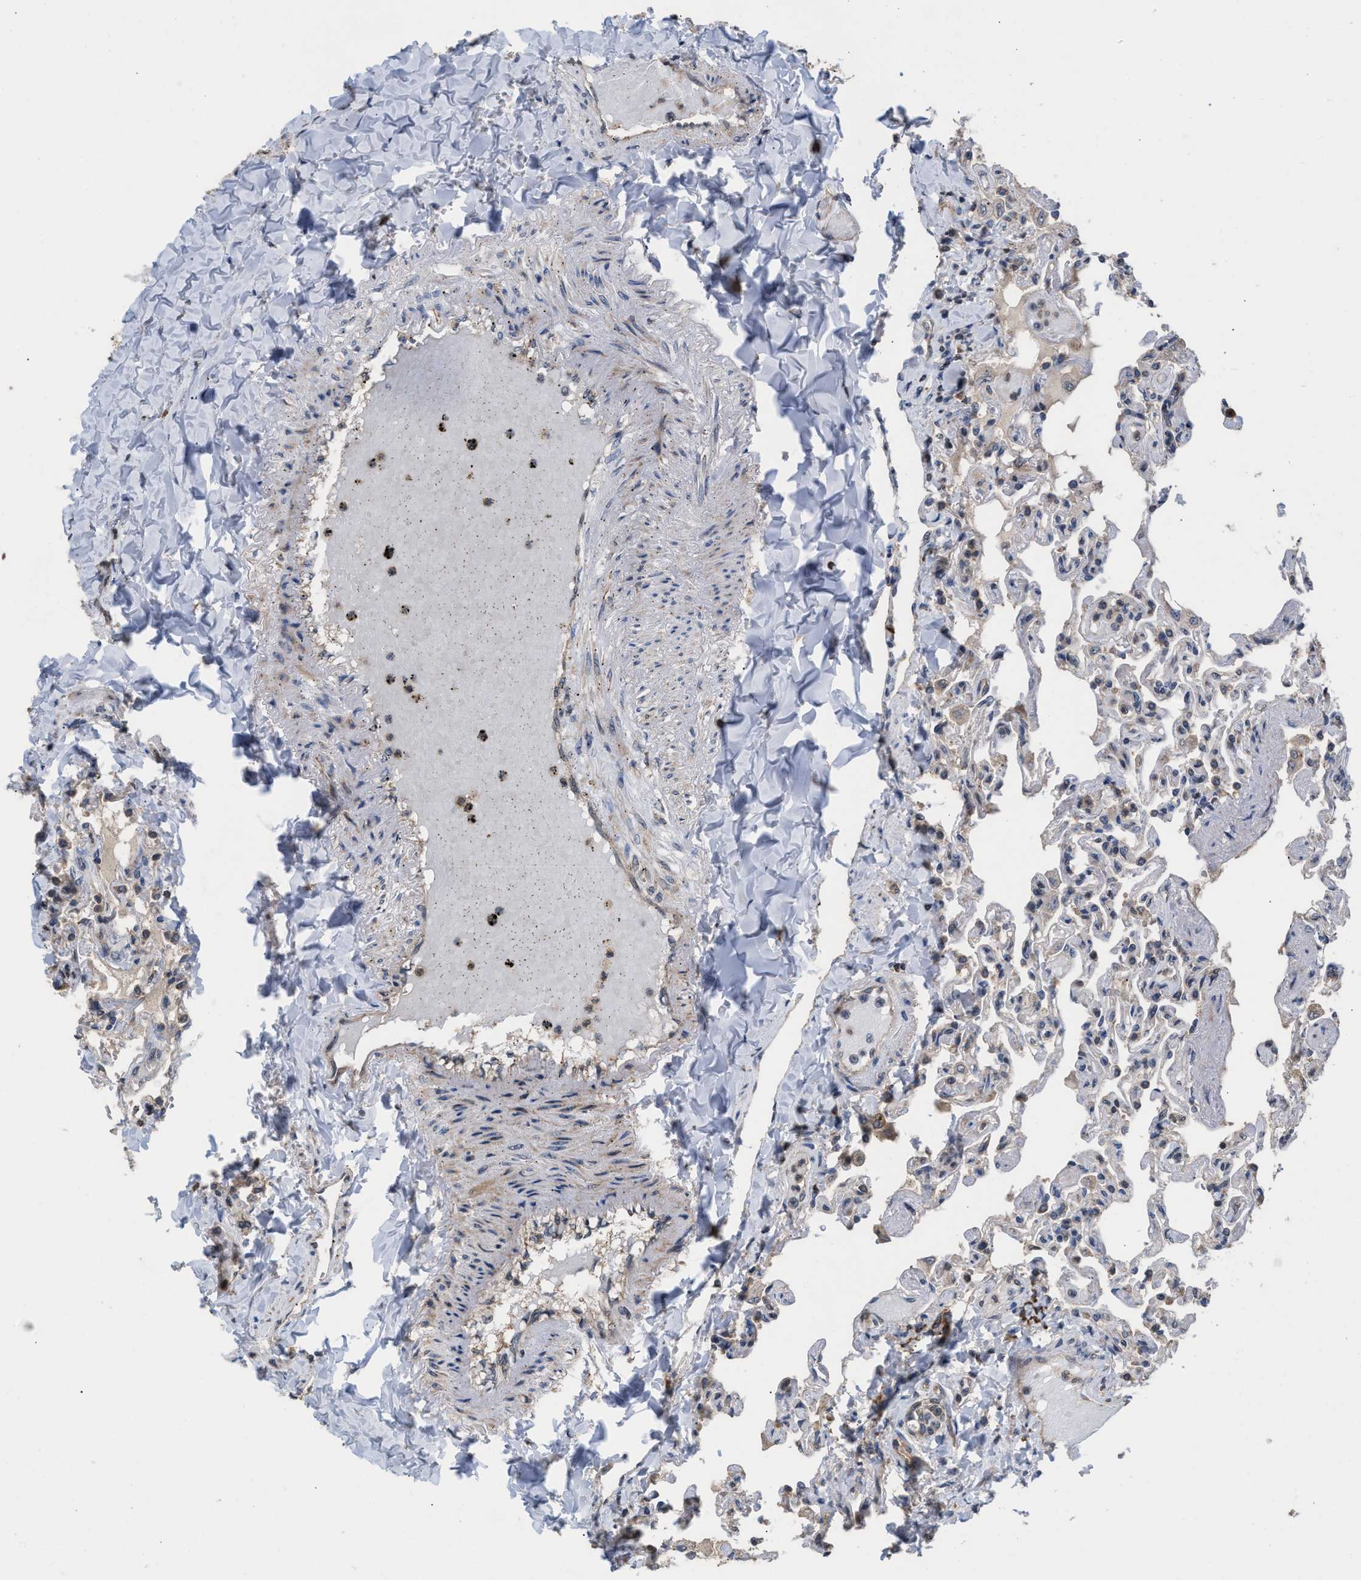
{"staining": {"intensity": "weak", "quantity": "<25%", "location": "cytoplasmic/membranous,nuclear"}, "tissue": "lung", "cell_type": "Alveolar cells", "image_type": "normal", "snomed": [{"axis": "morphology", "description": "Normal tissue, NOS"}, {"axis": "topography", "description": "Lung"}], "caption": "Immunohistochemistry image of normal lung: lung stained with DAB (3,3'-diaminobenzidine) exhibits no significant protein staining in alveolar cells.", "gene": "C9orf78", "patient": {"sex": "male", "age": 21}}